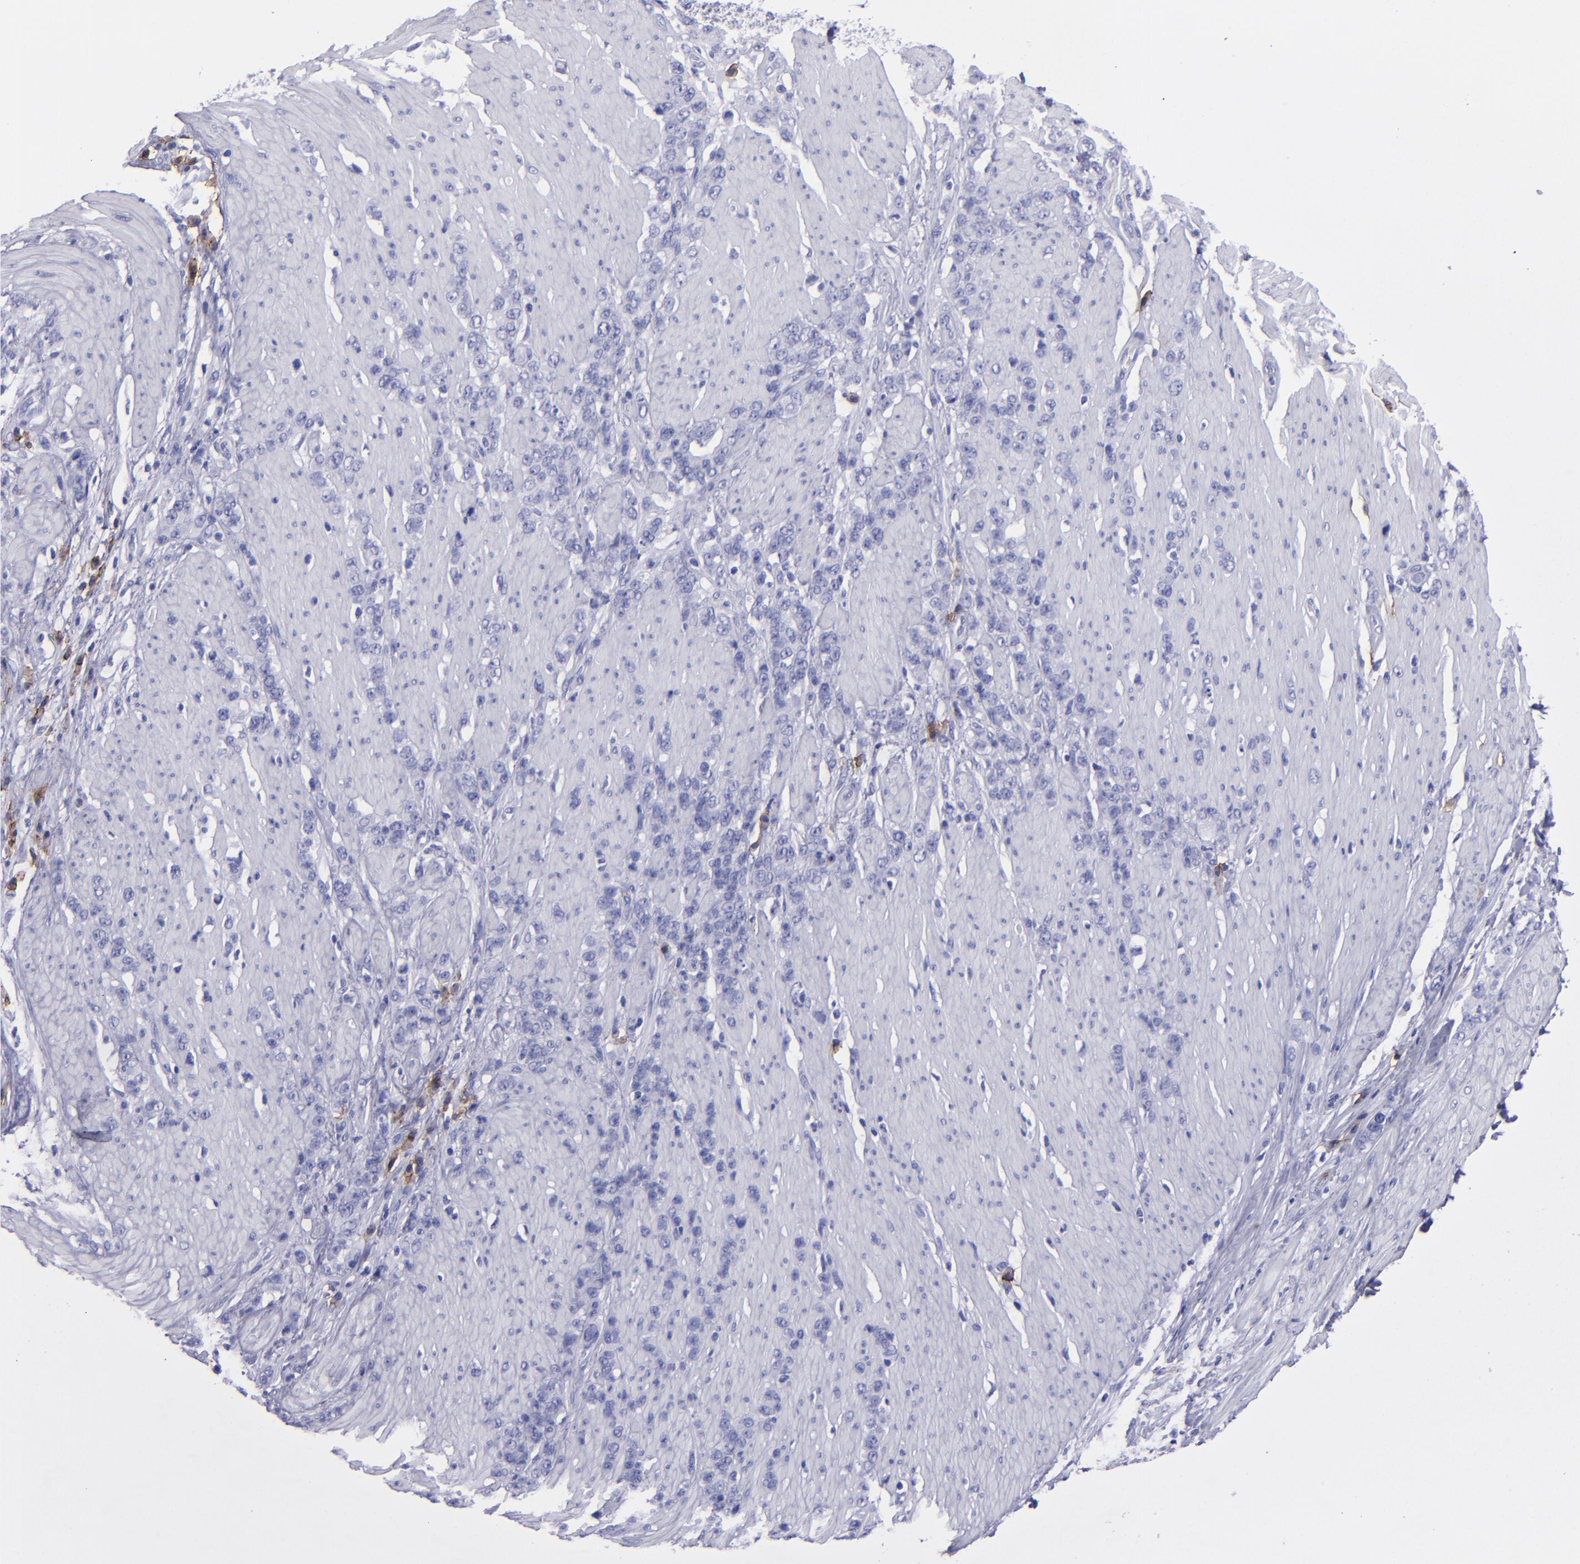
{"staining": {"intensity": "negative", "quantity": "none", "location": "none"}, "tissue": "stomach cancer", "cell_type": "Tumor cells", "image_type": "cancer", "snomed": [{"axis": "morphology", "description": "Adenocarcinoma, NOS"}, {"axis": "topography", "description": "Stomach, lower"}], "caption": "Adenocarcinoma (stomach) was stained to show a protein in brown. There is no significant expression in tumor cells.", "gene": "CD38", "patient": {"sex": "male", "age": 88}}